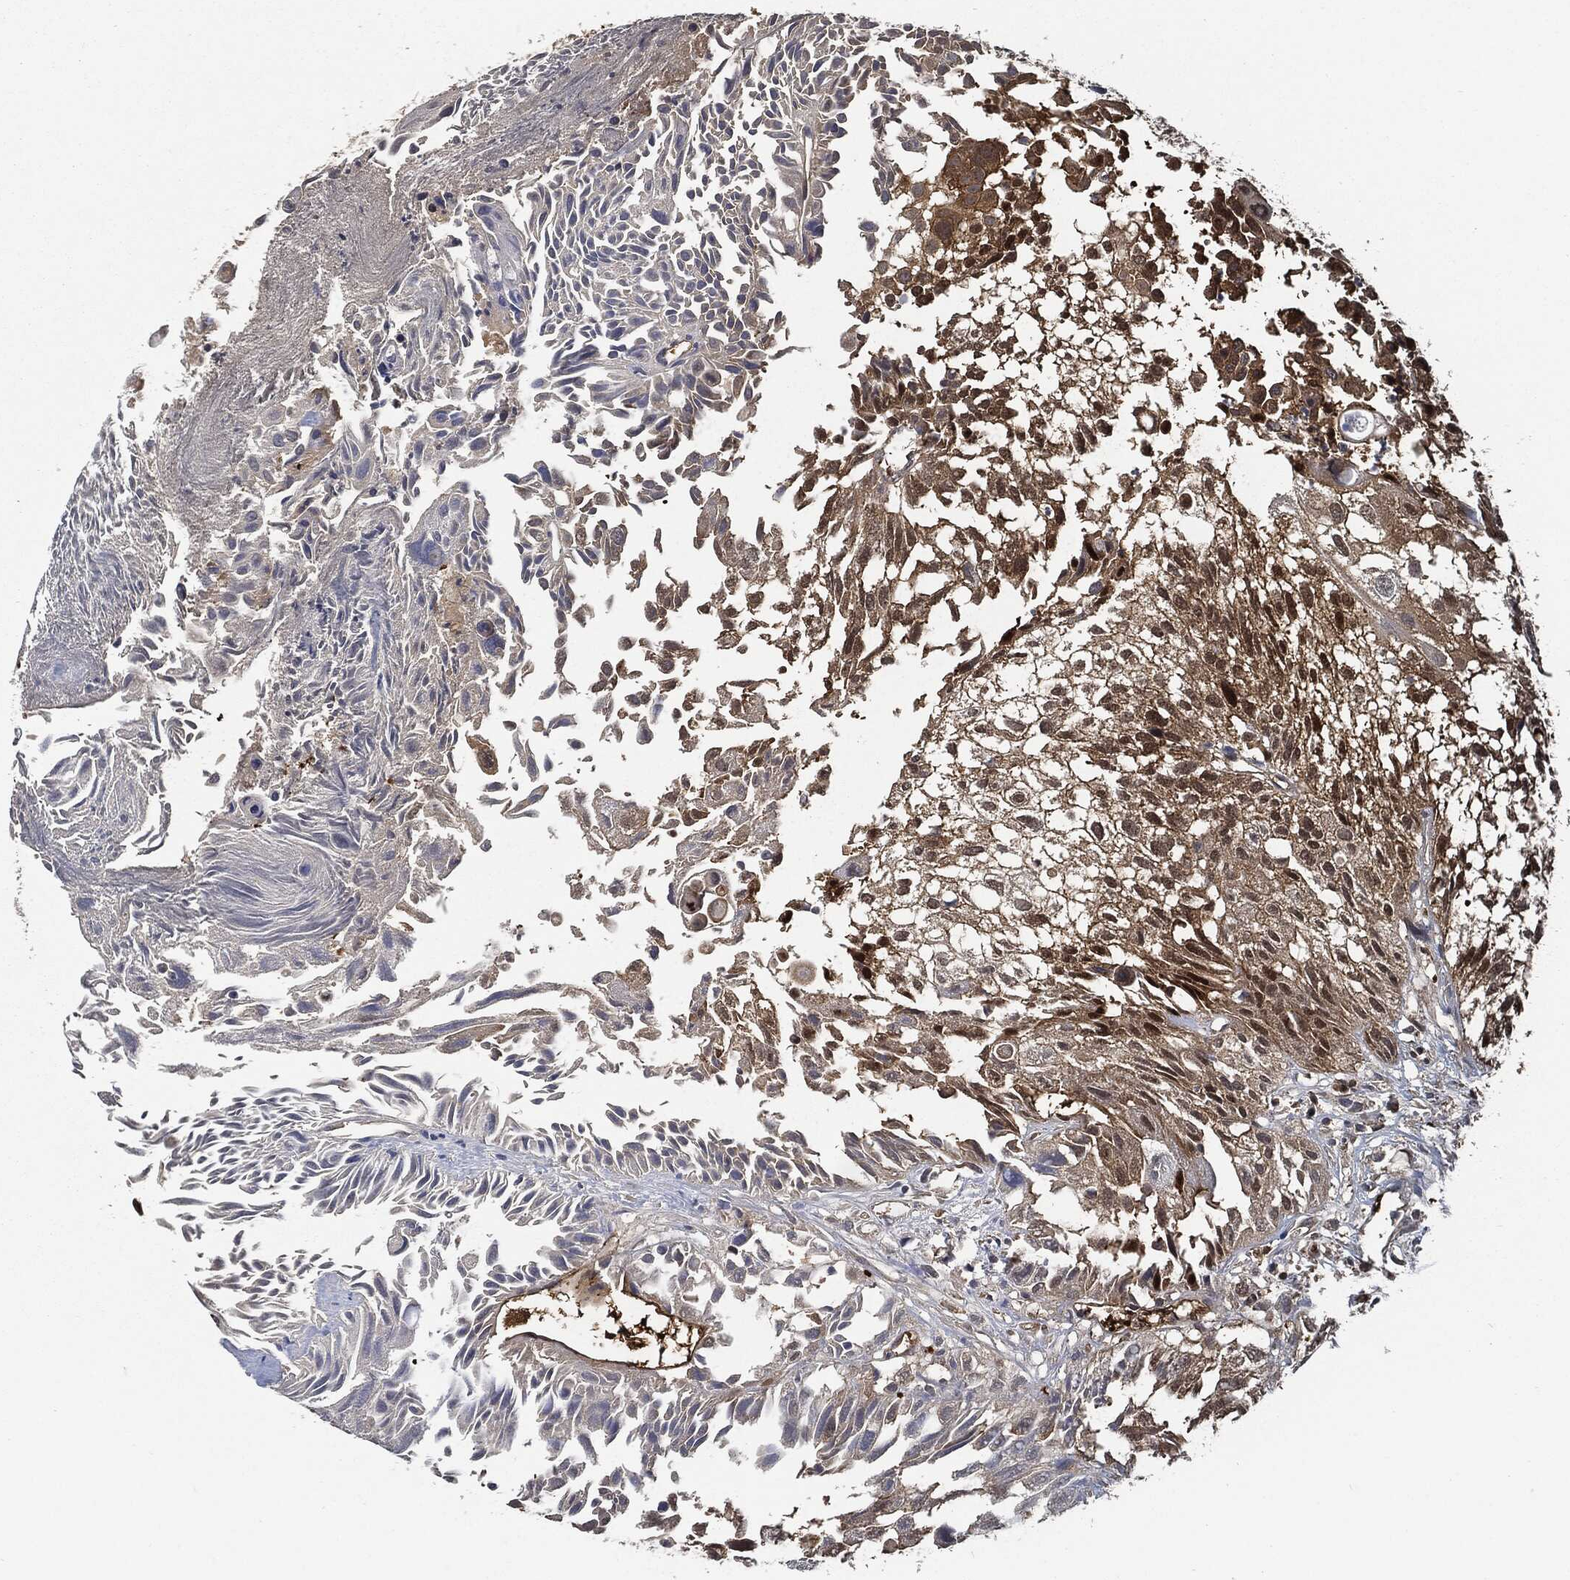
{"staining": {"intensity": "moderate", "quantity": "25%-75%", "location": "cytoplasmic/membranous"}, "tissue": "urothelial cancer", "cell_type": "Tumor cells", "image_type": "cancer", "snomed": [{"axis": "morphology", "description": "Urothelial carcinoma, High grade"}, {"axis": "topography", "description": "Urinary bladder"}], "caption": "The immunohistochemical stain highlights moderate cytoplasmic/membranous staining in tumor cells of urothelial cancer tissue.", "gene": "PRDX2", "patient": {"sex": "female", "age": 79}}